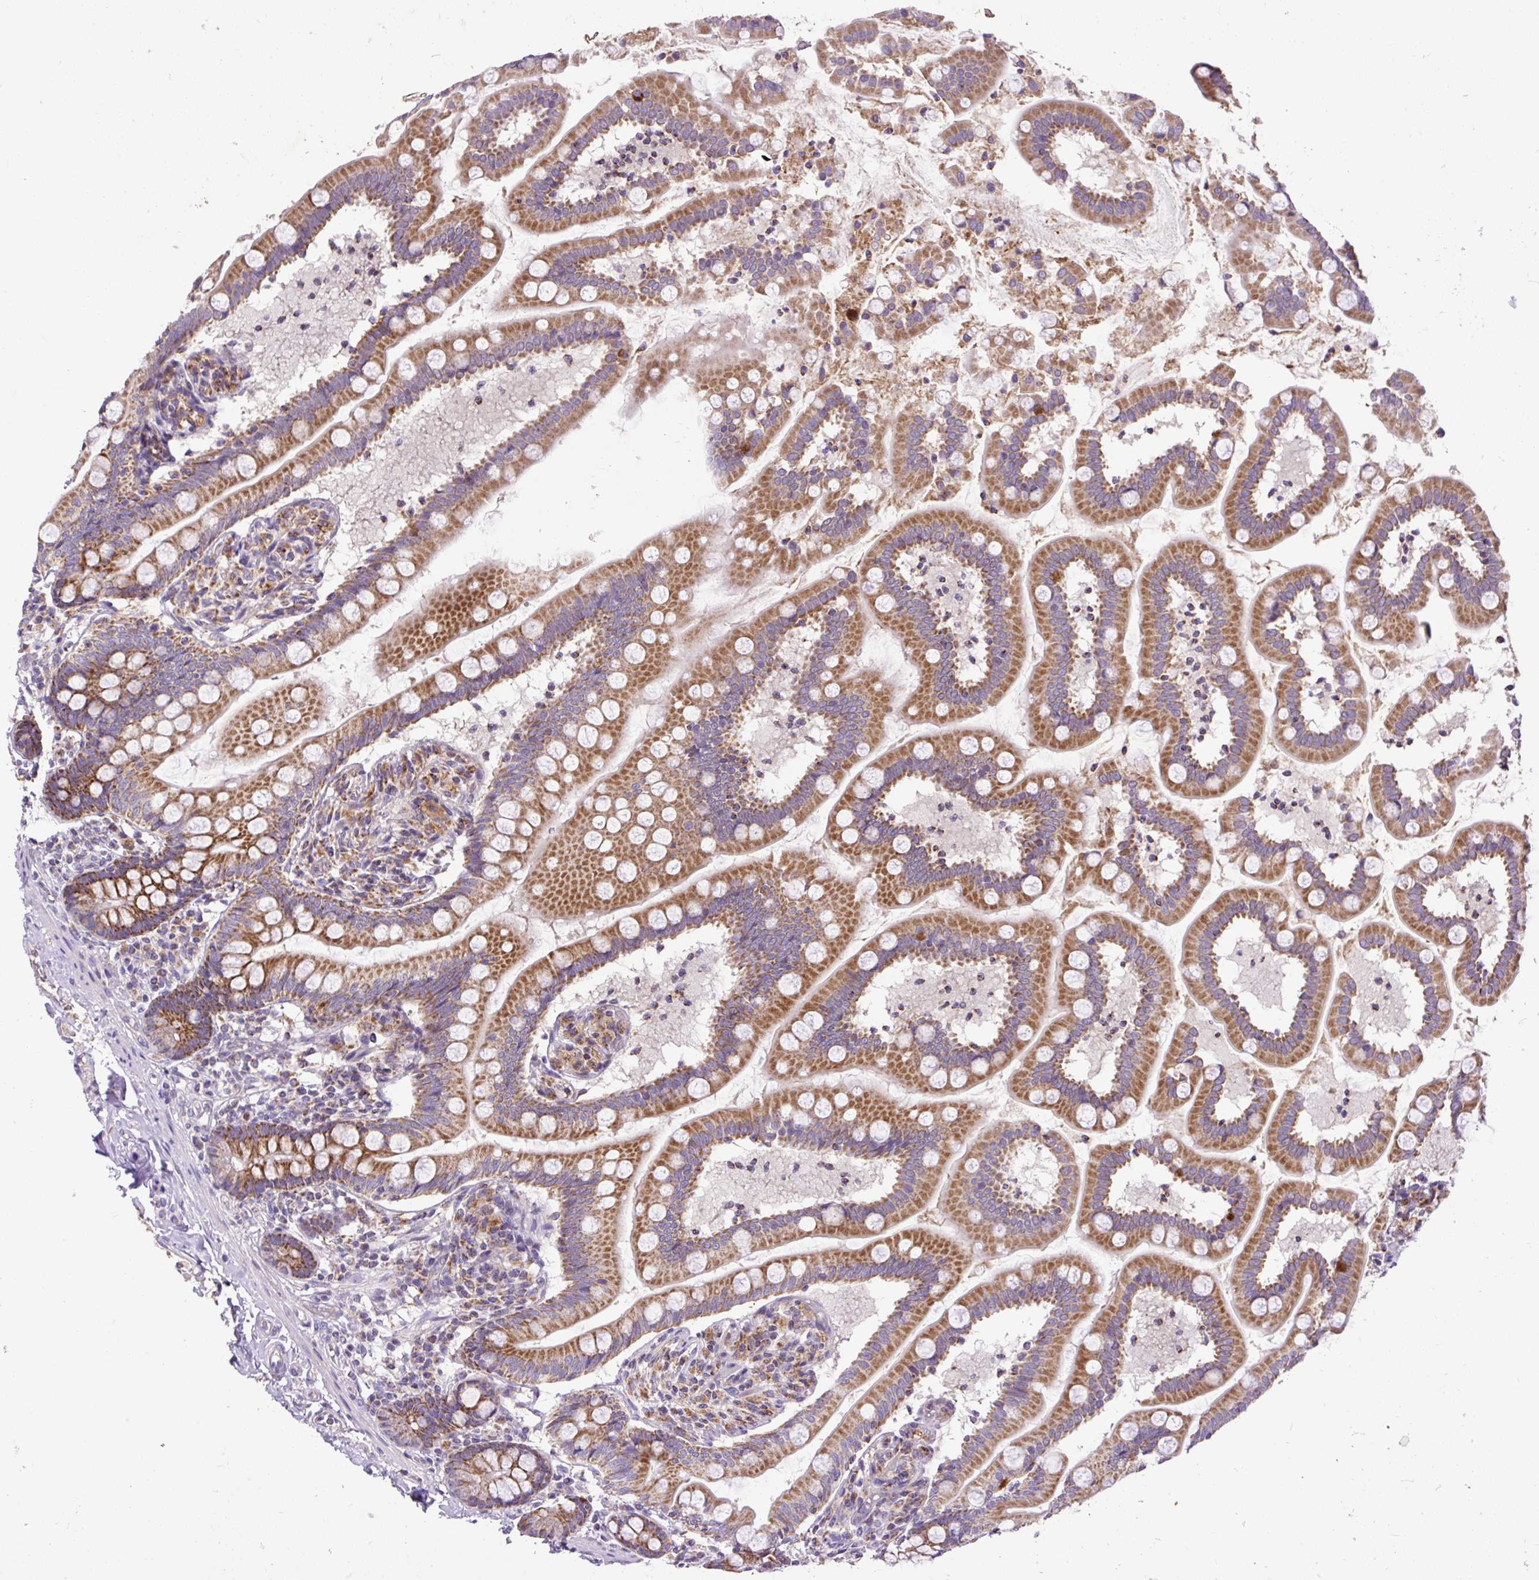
{"staining": {"intensity": "strong", "quantity": ">75%", "location": "cytoplasmic/membranous"}, "tissue": "small intestine", "cell_type": "Glandular cells", "image_type": "normal", "snomed": [{"axis": "morphology", "description": "Normal tissue, NOS"}, {"axis": "topography", "description": "Small intestine"}], "caption": "Protein positivity by immunohistochemistry (IHC) demonstrates strong cytoplasmic/membranous positivity in approximately >75% of glandular cells in unremarkable small intestine.", "gene": "TOMM40", "patient": {"sex": "female", "age": 64}}